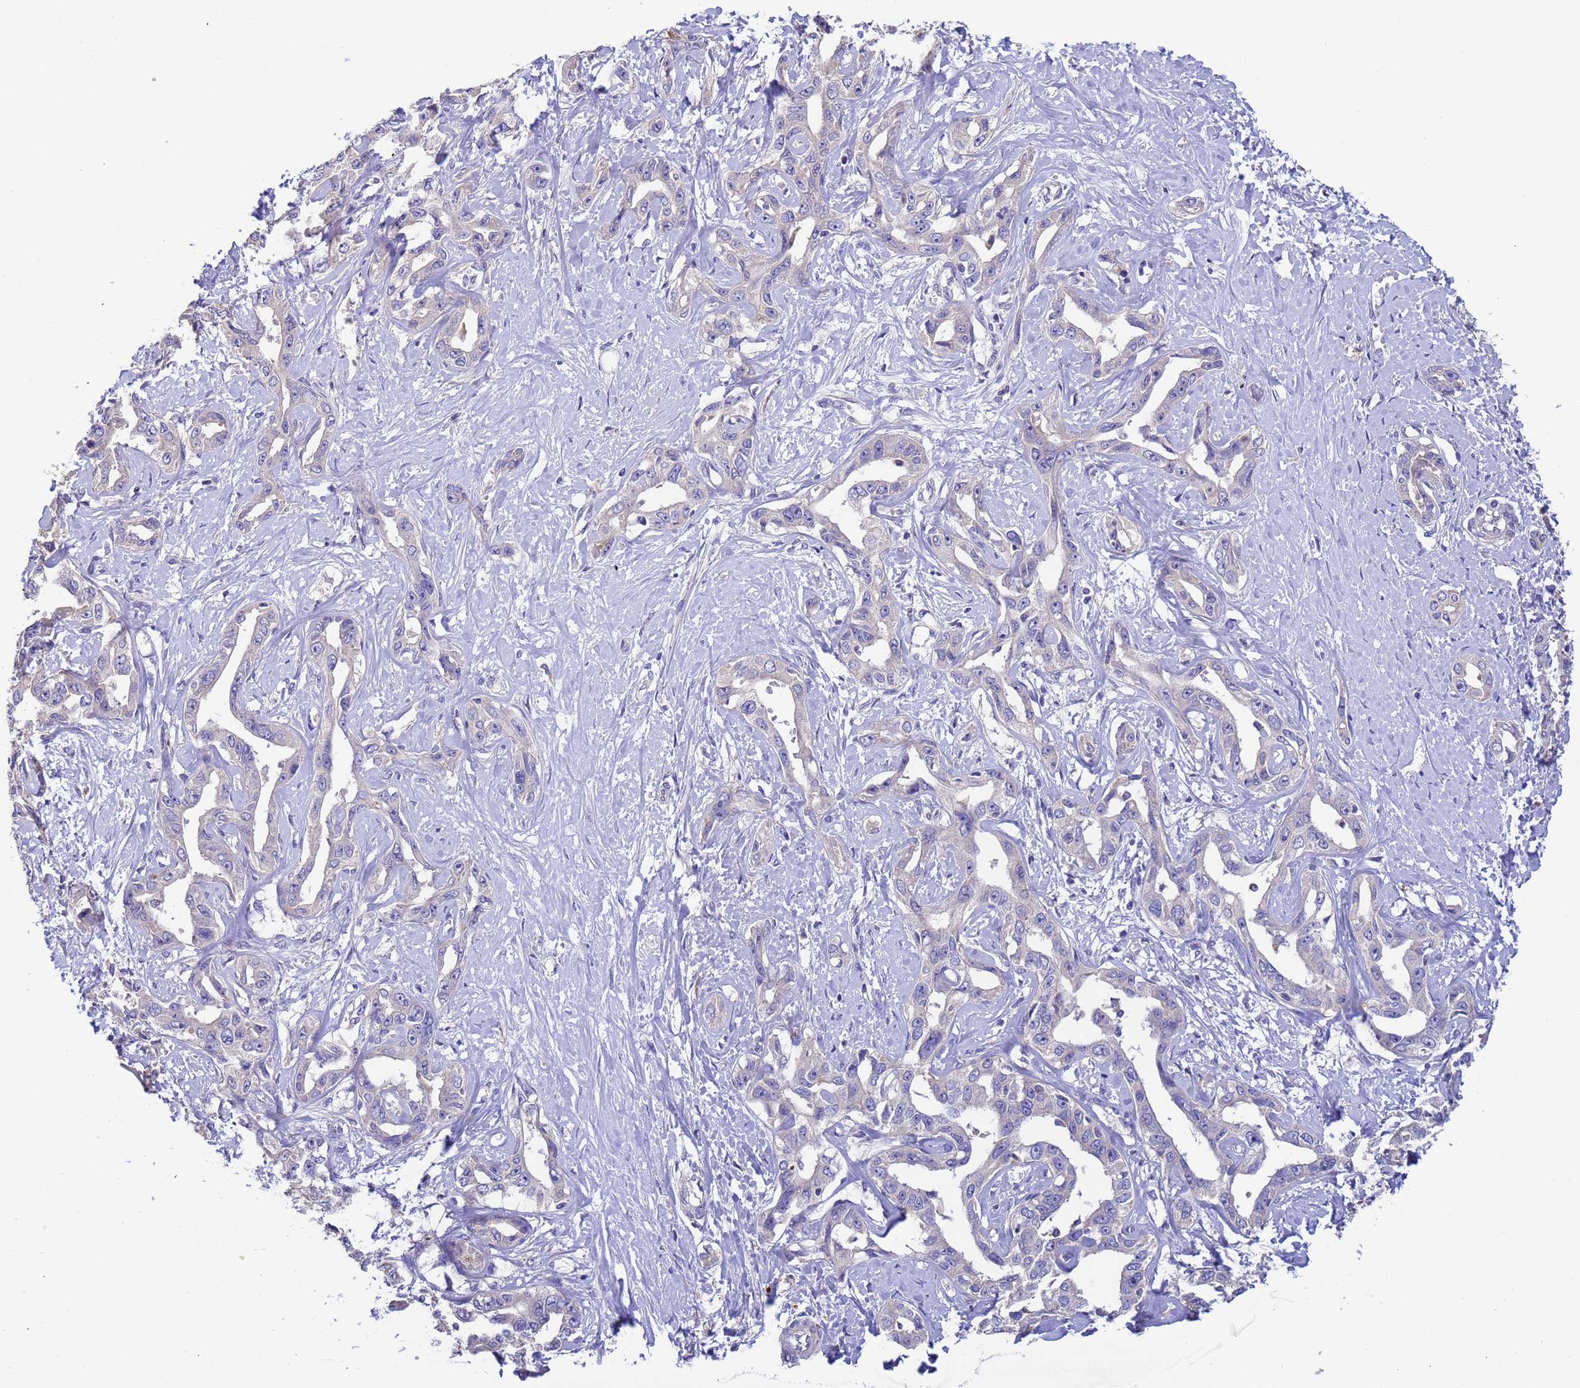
{"staining": {"intensity": "negative", "quantity": "none", "location": "none"}, "tissue": "liver cancer", "cell_type": "Tumor cells", "image_type": "cancer", "snomed": [{"axis": "morphology", "description": "Cholangiocarcinoma"}, {"axis": "topography", "description": "Liver"}], "caption": "DAB (3,3'-diaminobenzidine) immunohistochemical staining of human liver cancer (cholangiocarcinoma) exhibits no significant staining in tumor cells.", "gene": "SRL", "patient": {"sex": "male", "age": 59}}